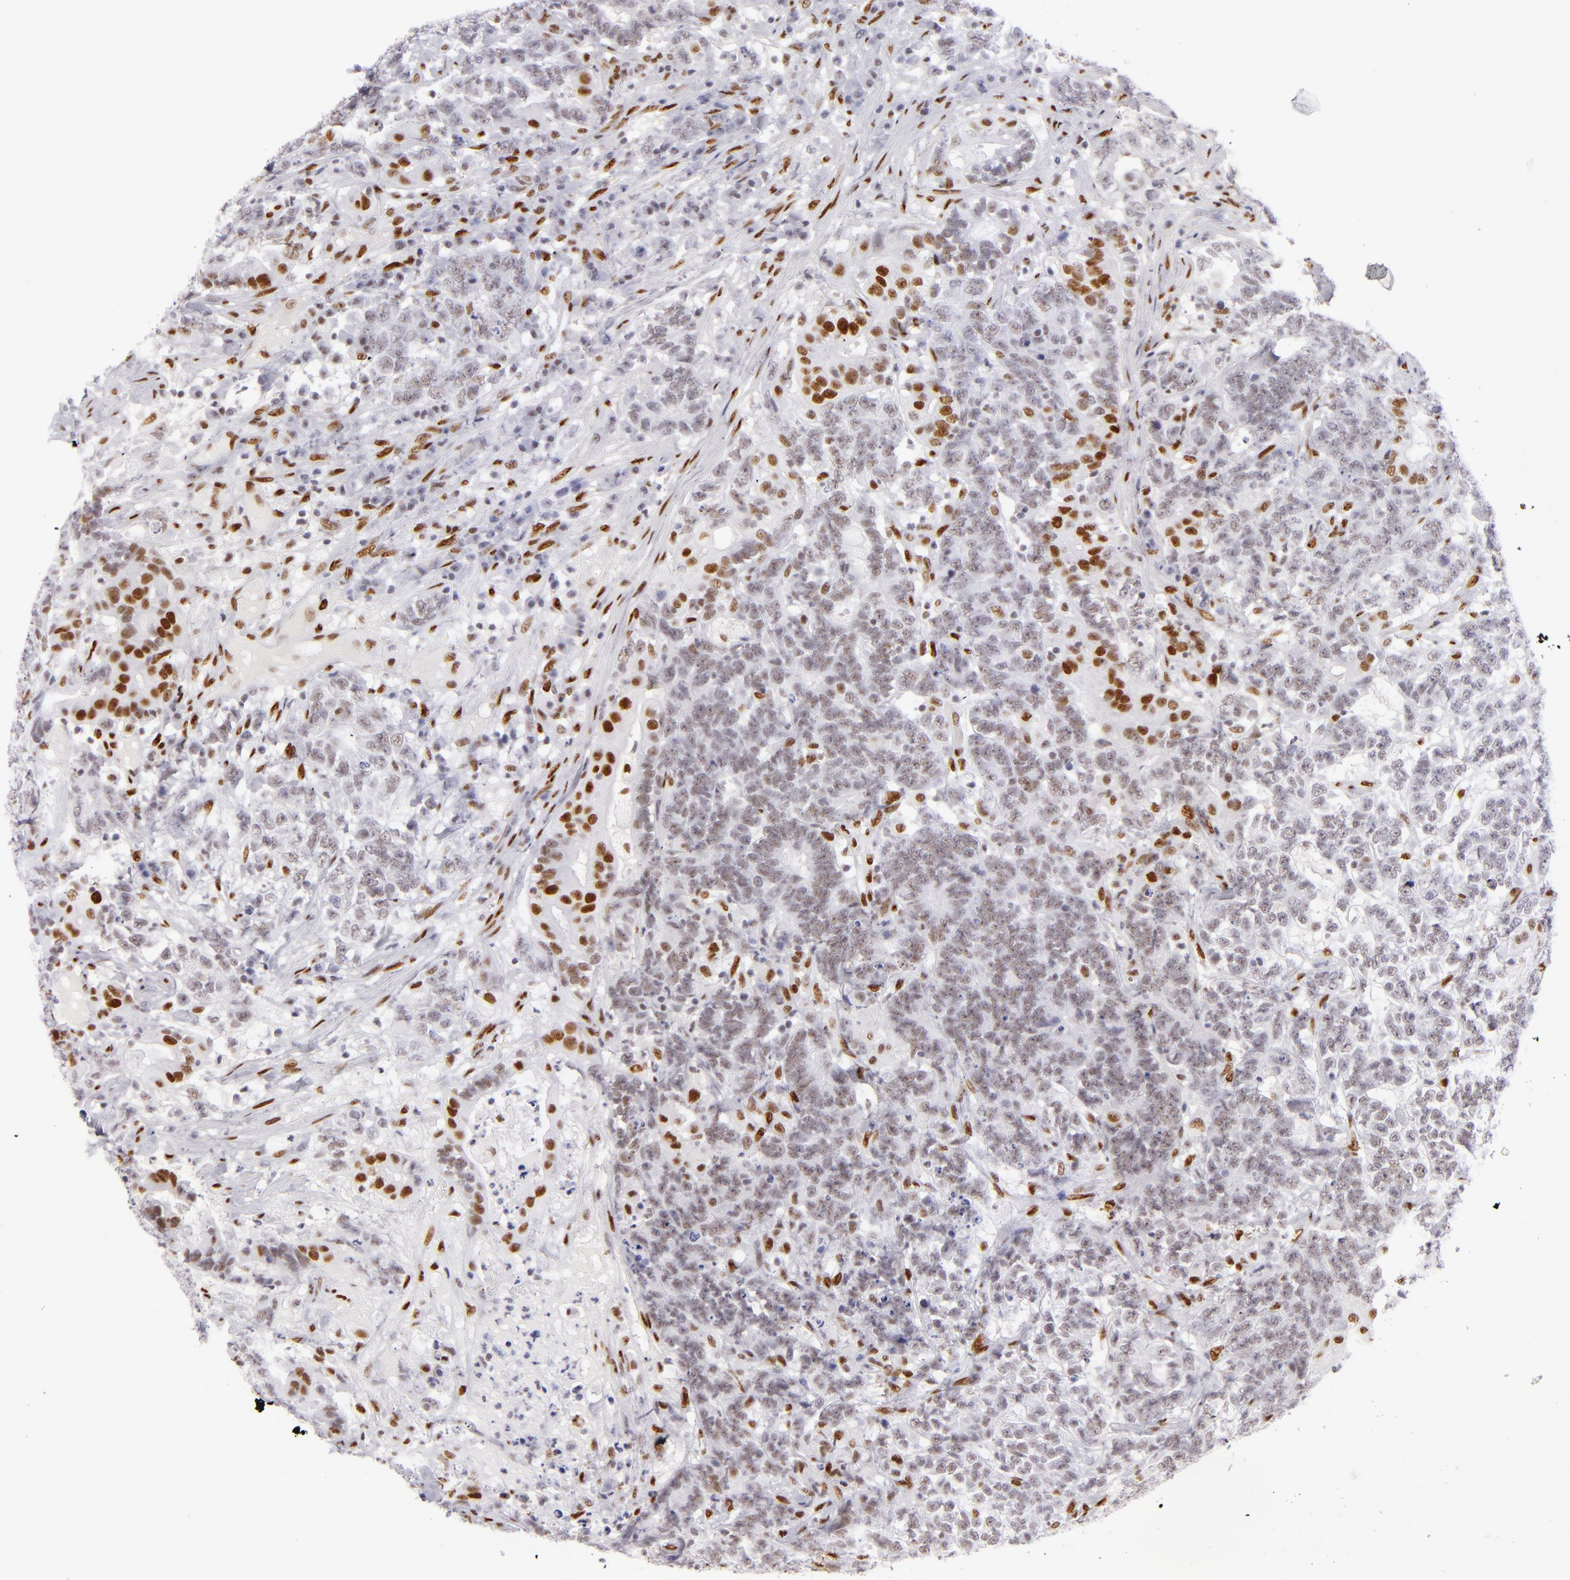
{"staining": {"intensity": "weak", "quantity": "25%-75%", "location": "nuclear"}, "tissue": "testis cancer", "cell_type": "Tumor cells", "image_type": "cancer", "snomed": [{"axis": "morphology", "description": "Carcinoma, Embryonal, NOS"}, {"axis": "topography", "description": "Testis"}], "caption": "Testis cancer was stained to show a protein in brown. There is low levels of weak nuclear expression in approximately 25%-75% of tumor cells. Nuclei are stained in blue.", "gene": "TOP3A", "patient": {"sex": "male", "age": 26}}